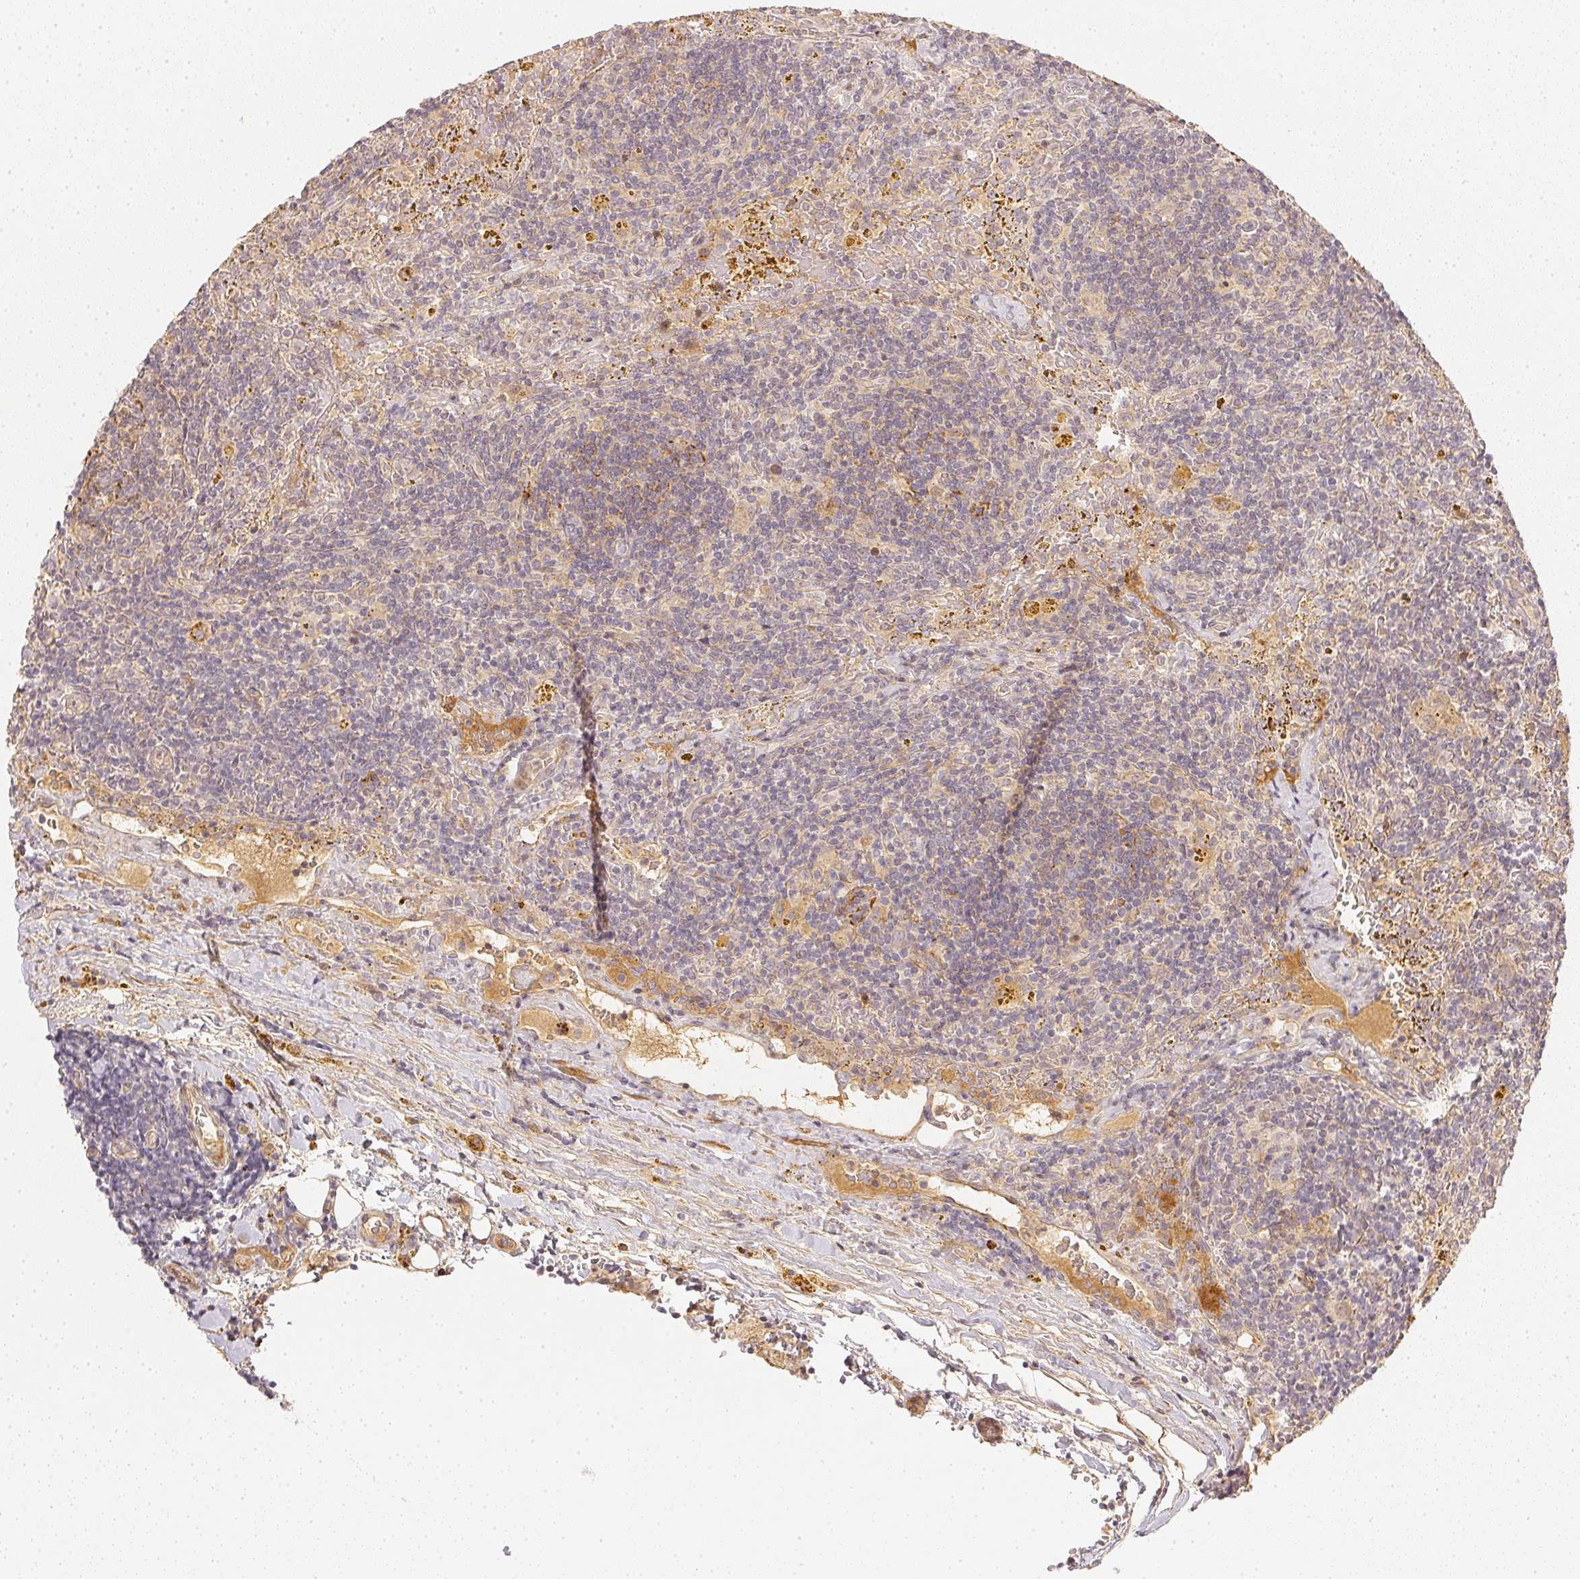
{"staining": {"intensity": "negative", "quantity": "none", "location": "none"}, "tissue": "lymphoma", "cell_type": "Tumor cells", "image_type": "cancer", "snomed": [{"axis": "morphology", "description": "Malignant lymphoma, non-Hodgkin's type, Low grade"}, {"axis": "topography", "description": "Spleen"}], "caption": "The histopathology image reveals no staining of tumor cells in malignant lymphoma, non-Hodgkin's type (low-grade).", "gene": "SERPINE1", "patient": {"sex": "female", "age": 70}}